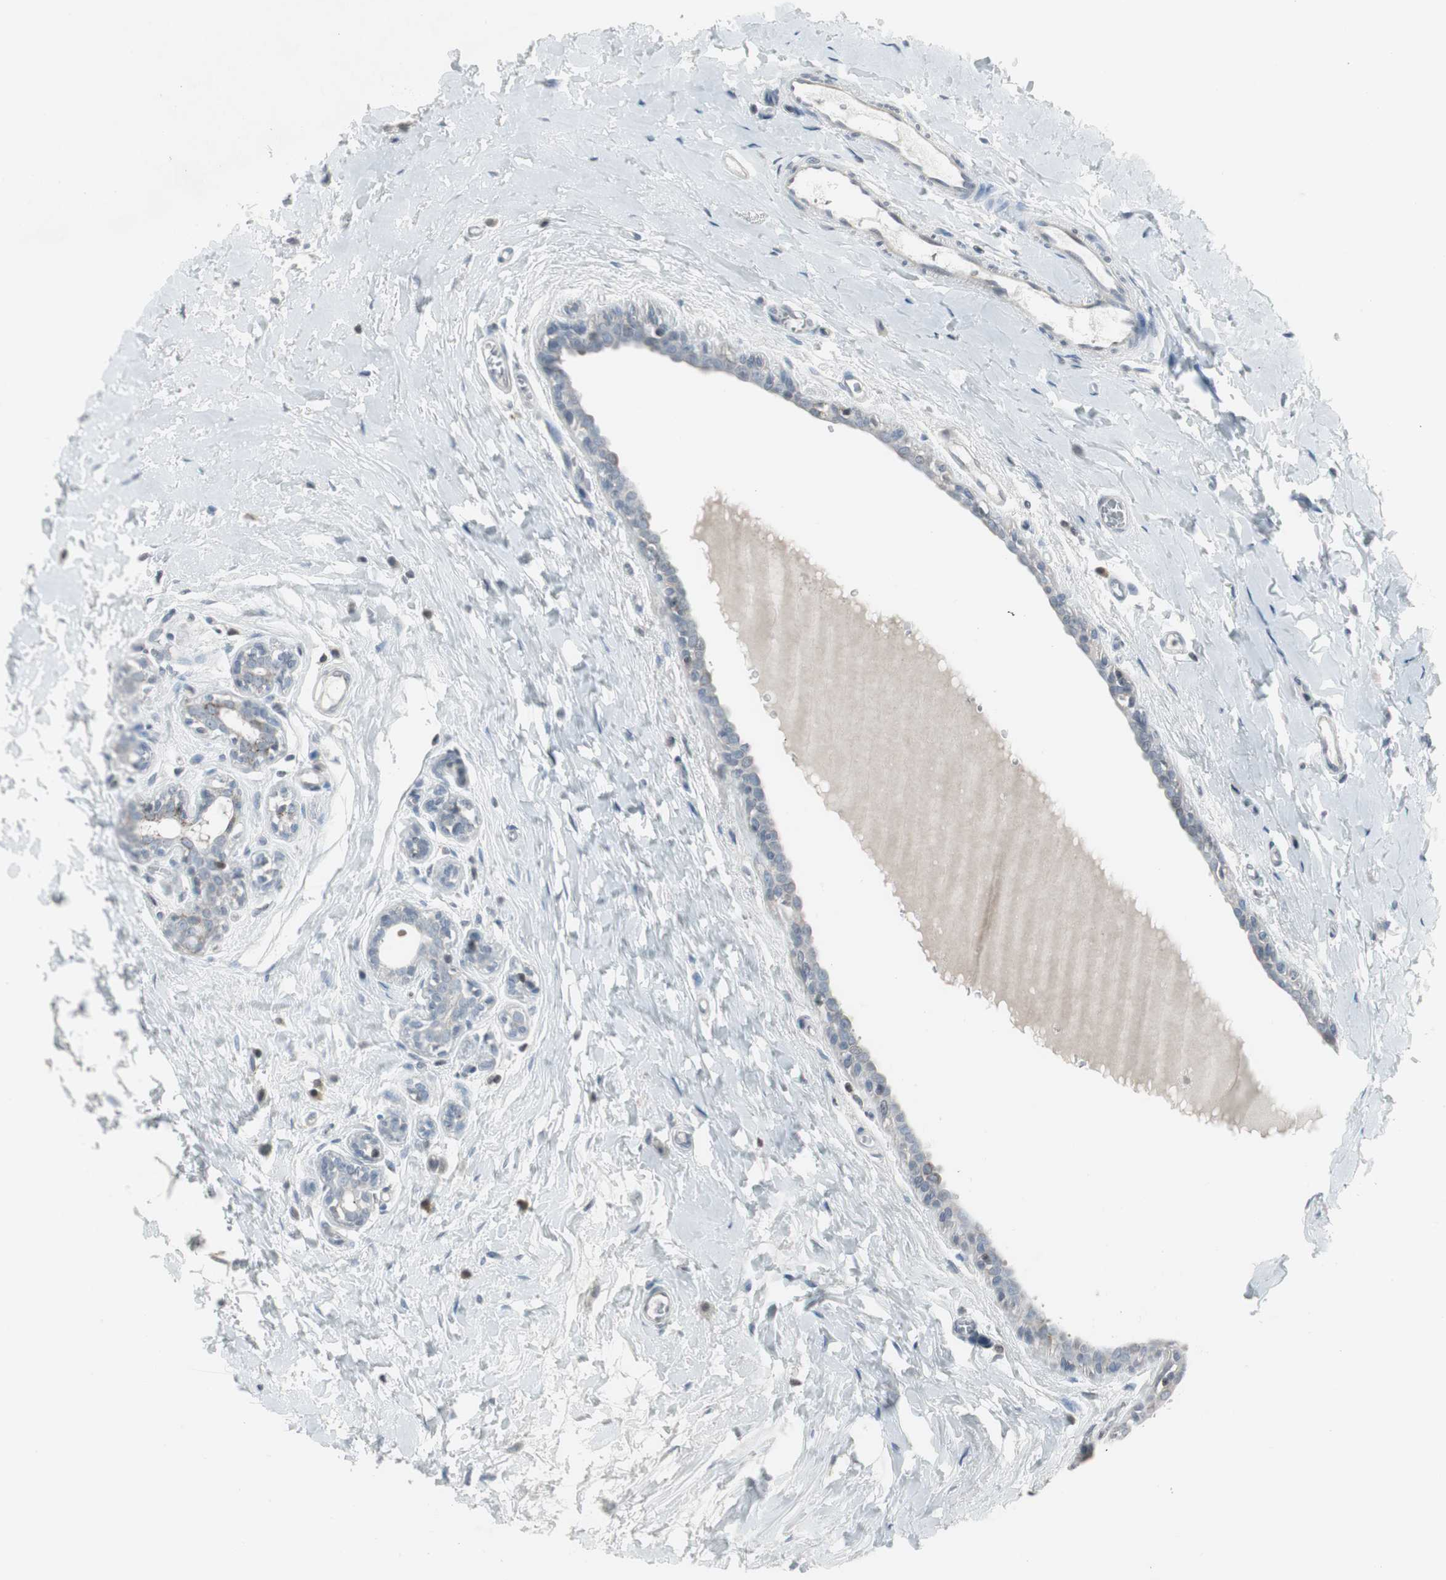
{"staining": {"intensity": "weak", "quantity": "<25%", "location": "cytoplasmic/membranous"}, "tissue": "breast cancer", "cell_type": "Tumor cells", "image_type": "cancer", "snomed": [{"axis": "morphology", "description": "Normal tissue, NOS"}, {"axis": "morphology", "description": "Duct carcinoma"}, {"axis": "topography", "description": "Breast"}], "caption": "This is a image of immunohistochemistry staining of intraductal carcinoma (breast), which shows no expression in tumor cells.", "gene": "ARG2", "patient": {"sex": "female", "age": 40}}